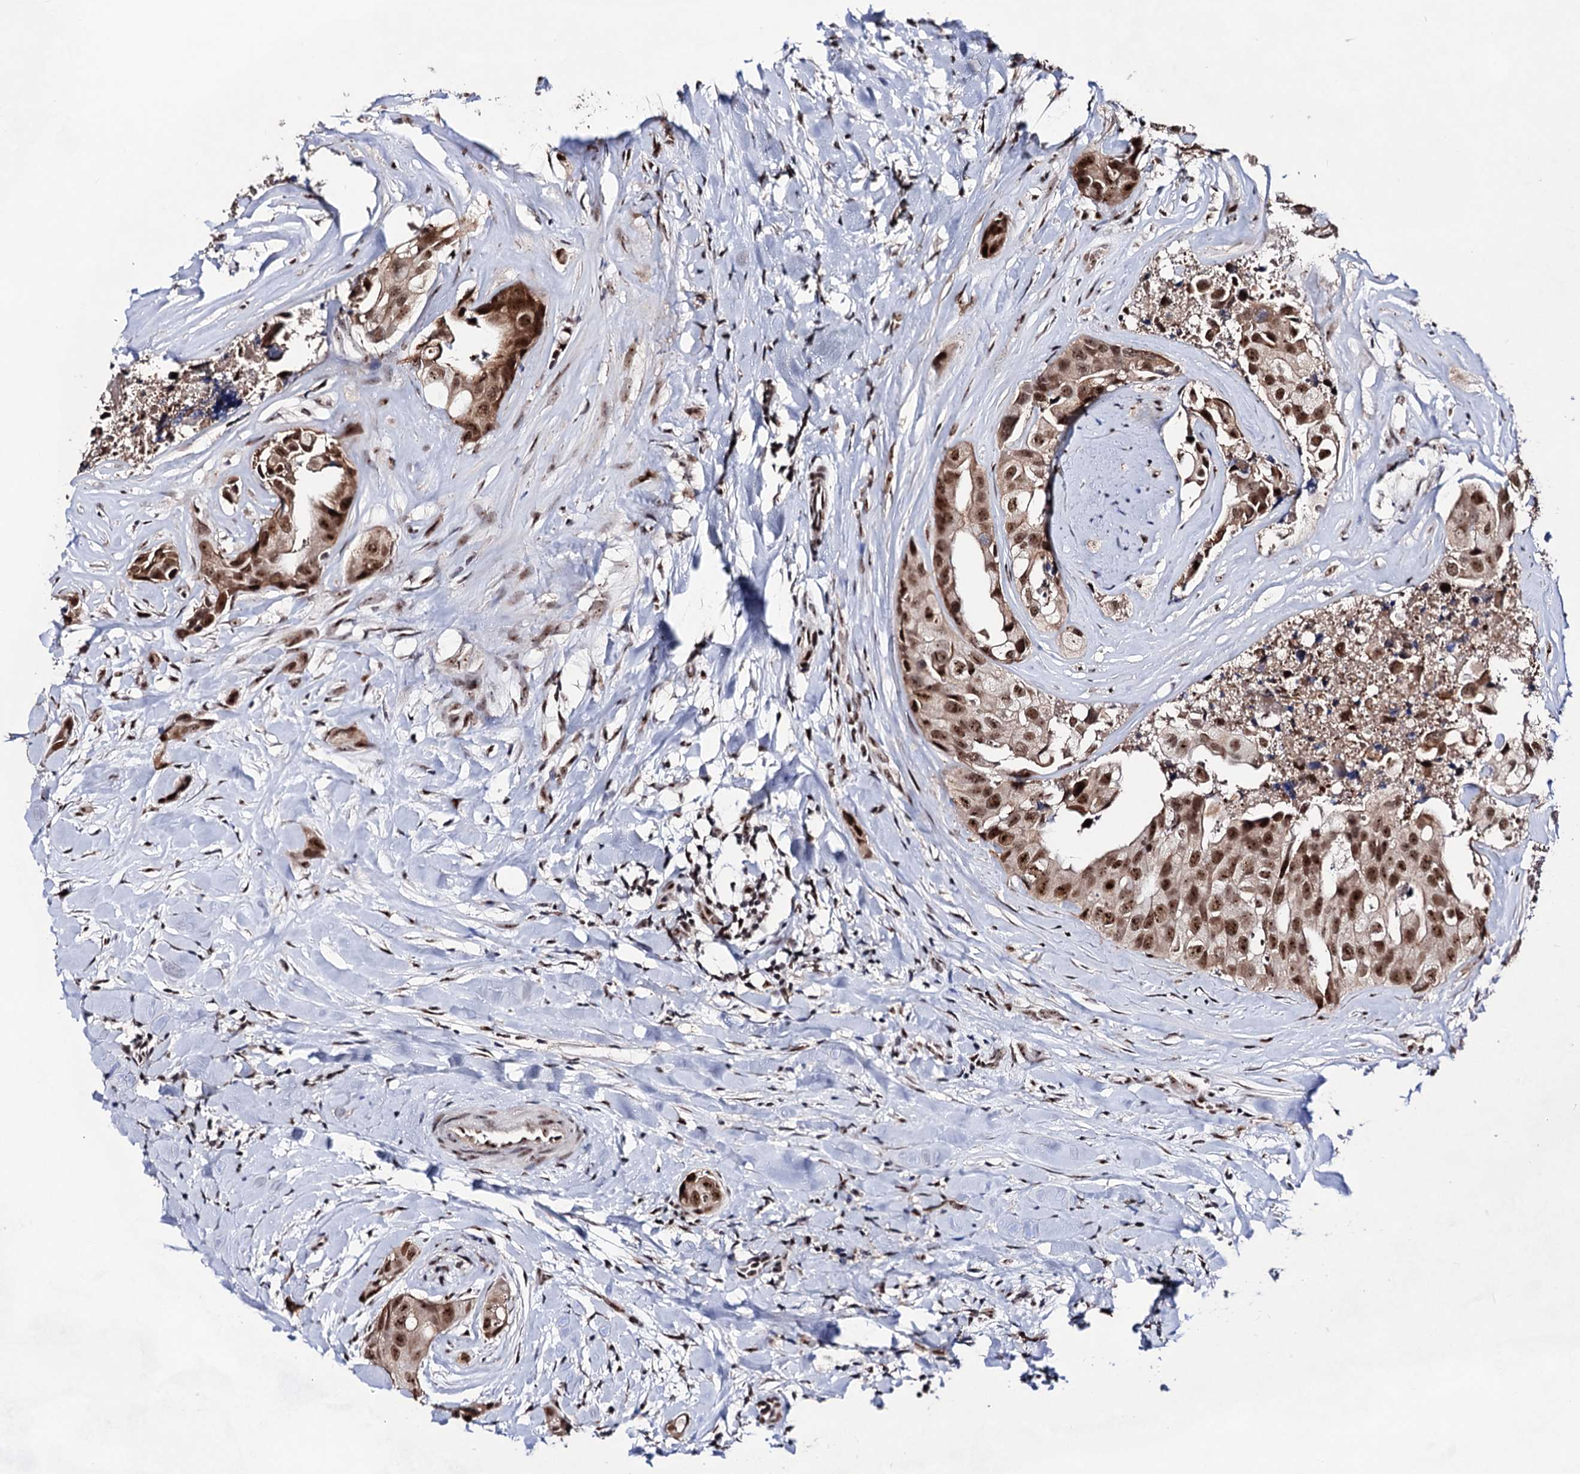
{"staining": {"intensity": "strong", "quantity": ">75%", "location": "nuclear"}, "tissue": "head and neck cancer", "cell_type": "Tumor cells", "image_type": "cancer", "snomed": [{"axis": "morphology", "description": "Adenocarcinoma, NOS"}, {"axis": "morphology", "description": "Adenocarcinoma, metastatic, NOS"}, {"axis": "topography", "description": "Head-Neck"}], "caption": "The image reveals staining of head and neck cancer (metastatic adenocarcinoma), revealing strong nuclear protein expression (brown color) within tumor cells.", "gene": "EXOSC10", "patient": {"sex": "male", "age": 75}}